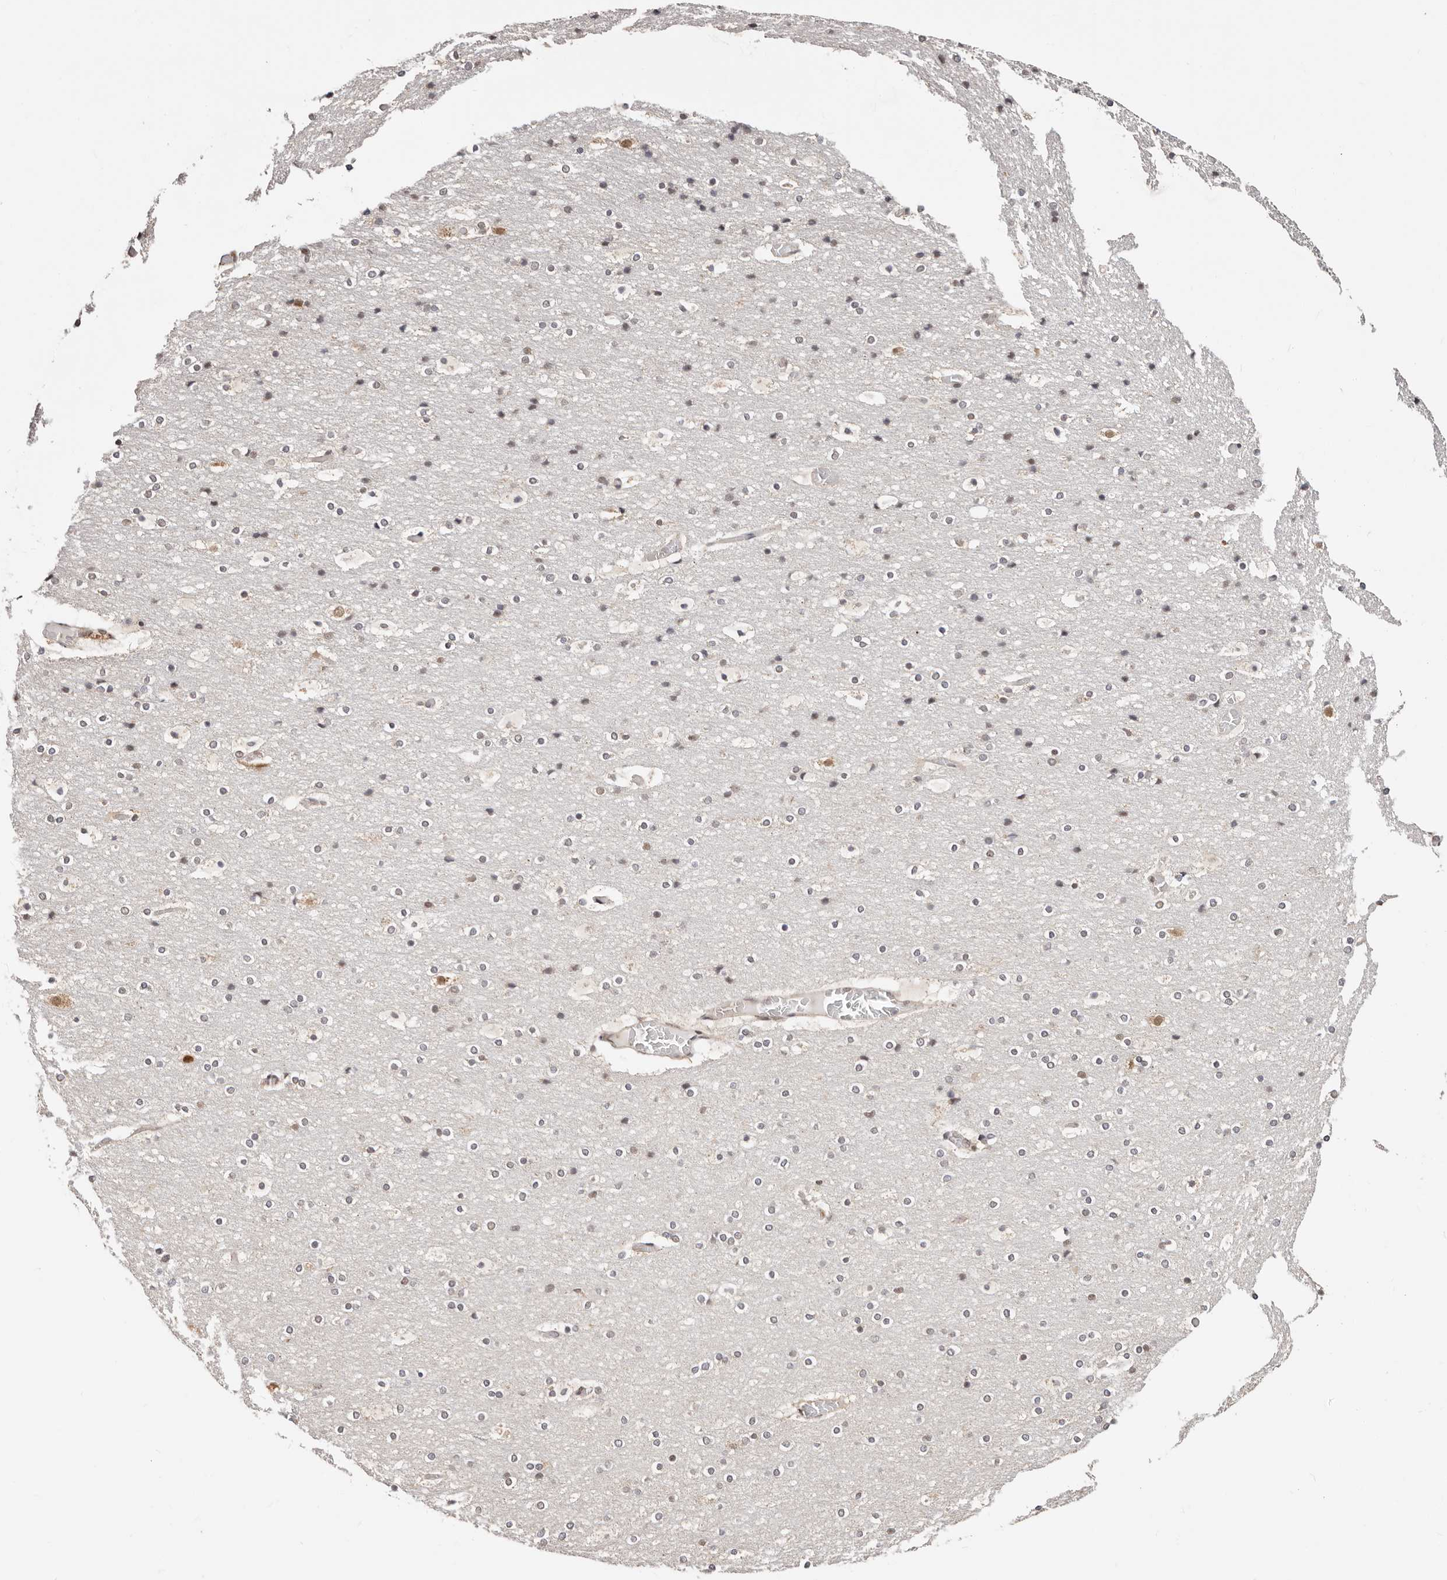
{"staining": {"intensity": "weak", "quantity": ">75%", "location": "cytoplasmic/membranous"}, "tissue": "cerebral cortex", "cell_type": "Endothelial cells", "image_type": "normal", "snomed": [{"axis": "morphology", "description": "Normal tissue, NOS"}, {"axis": "topography", "description": "Cerebral cortex"}], "caption": "Cerebral cortex stained with DAB immunohistochemistry (IHC) reveals low levels of weak cytoplasmic/membranous positivity in about >75% of endothelial cells. The protein of interest is stained brown, and the nuclei are stained in blue (DAB (3,3'-diaminobenzidine) IHC with brightfield microscopy, high magnification).", "gene": "CTNNBL1", "patient": {"sex": "male", "age": 57}}